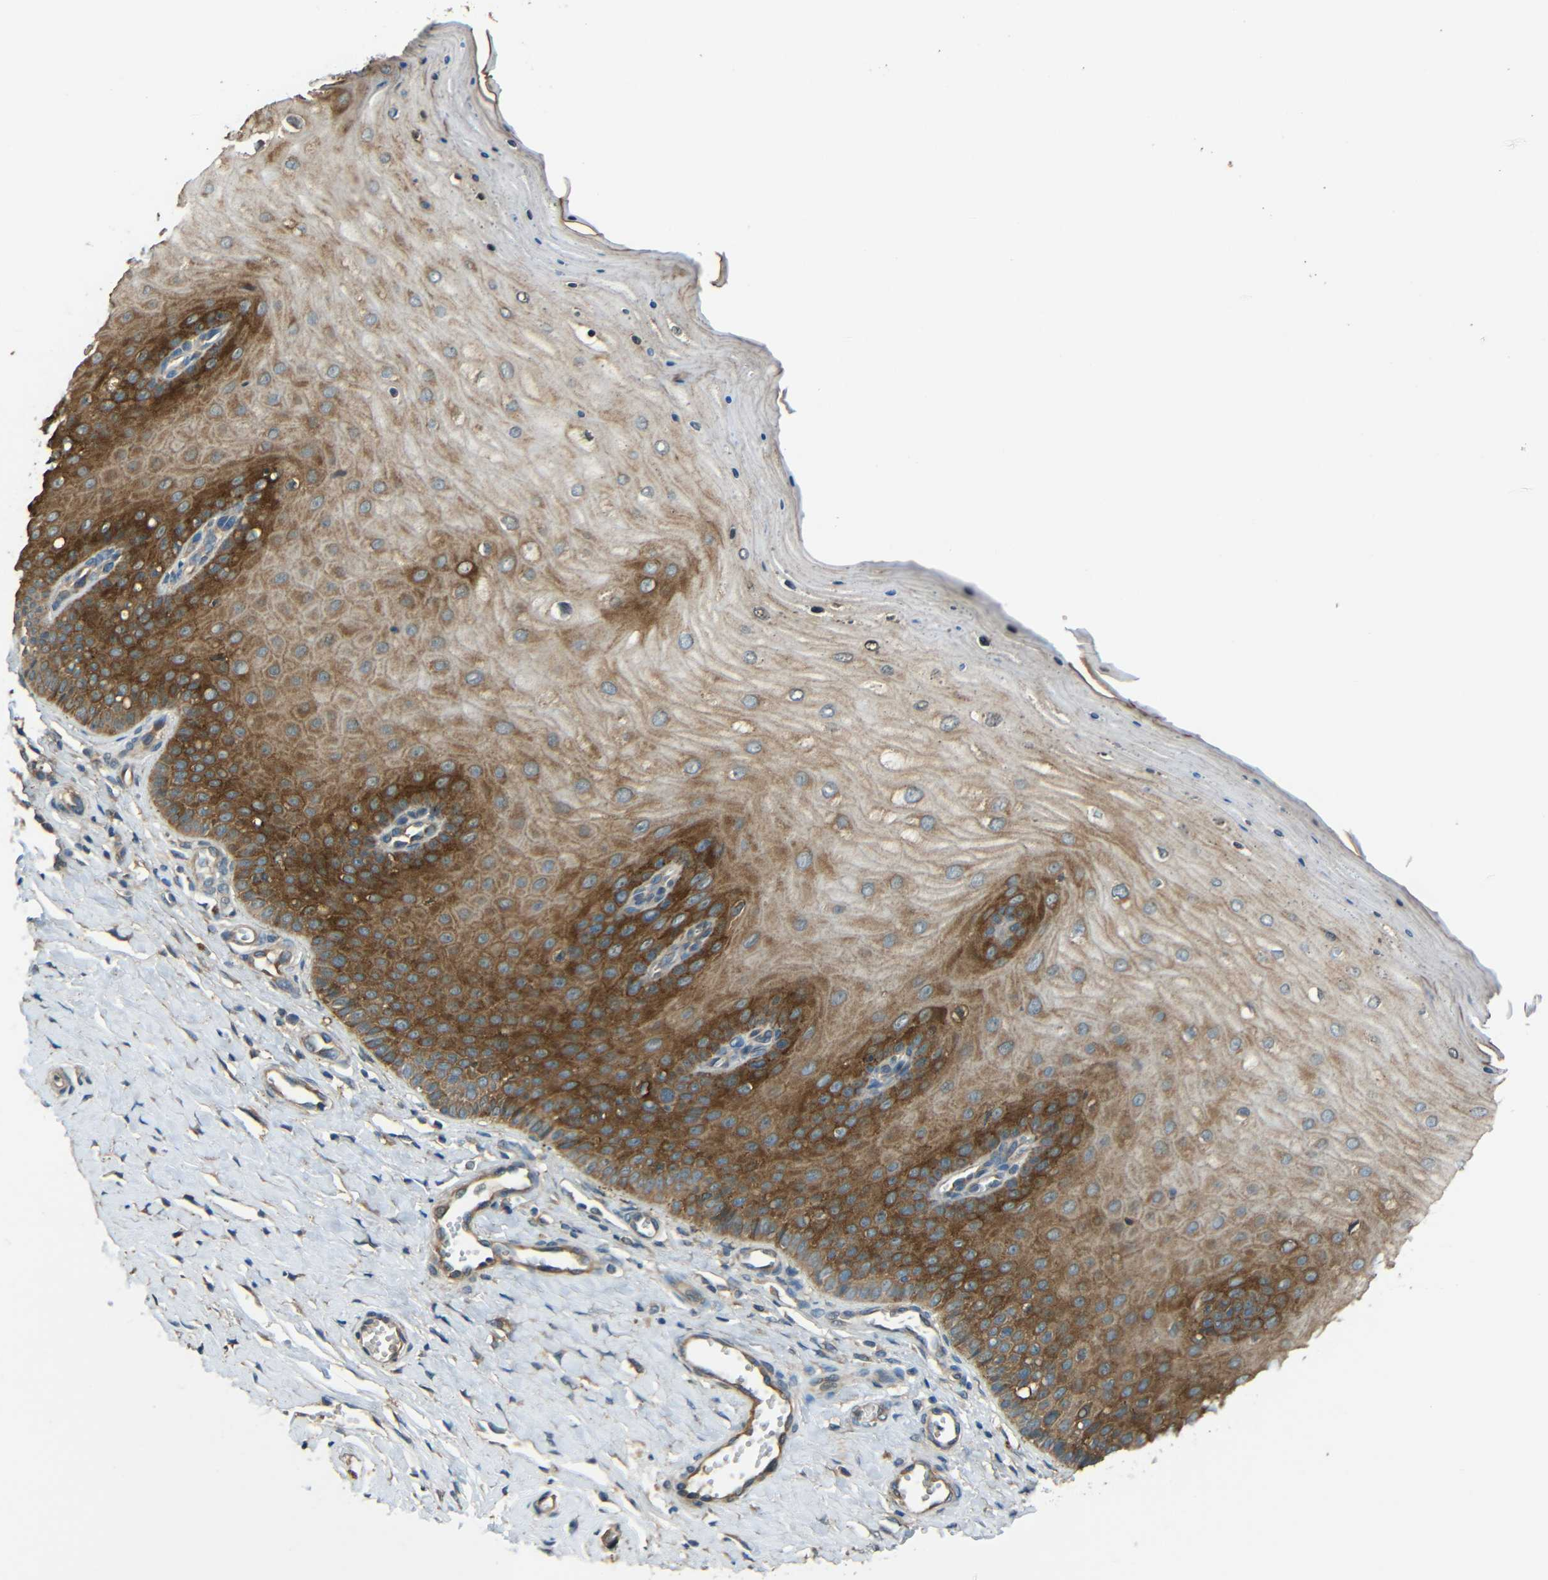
{"staining": {"intensity": "strong", "quantity": ">75%", "location": "cytoplasmic/membranous"}, "tissue": "cervix", "cell_type": "Glandular cells", "image_type": "normal", "snomed": [{"axis": "morphology", "description": "Normal tissue, NOS"}, {"axis": "topography", "description": "Cervix"}], "caption": "DAB immunohistochemical staining of normal human cervix exhibits strong cytoplasmic/membranous protein positivity in approximately >75% of glandular cells.", "gene": "ACACA", "patient": {"sex": "female", "age": 55}}